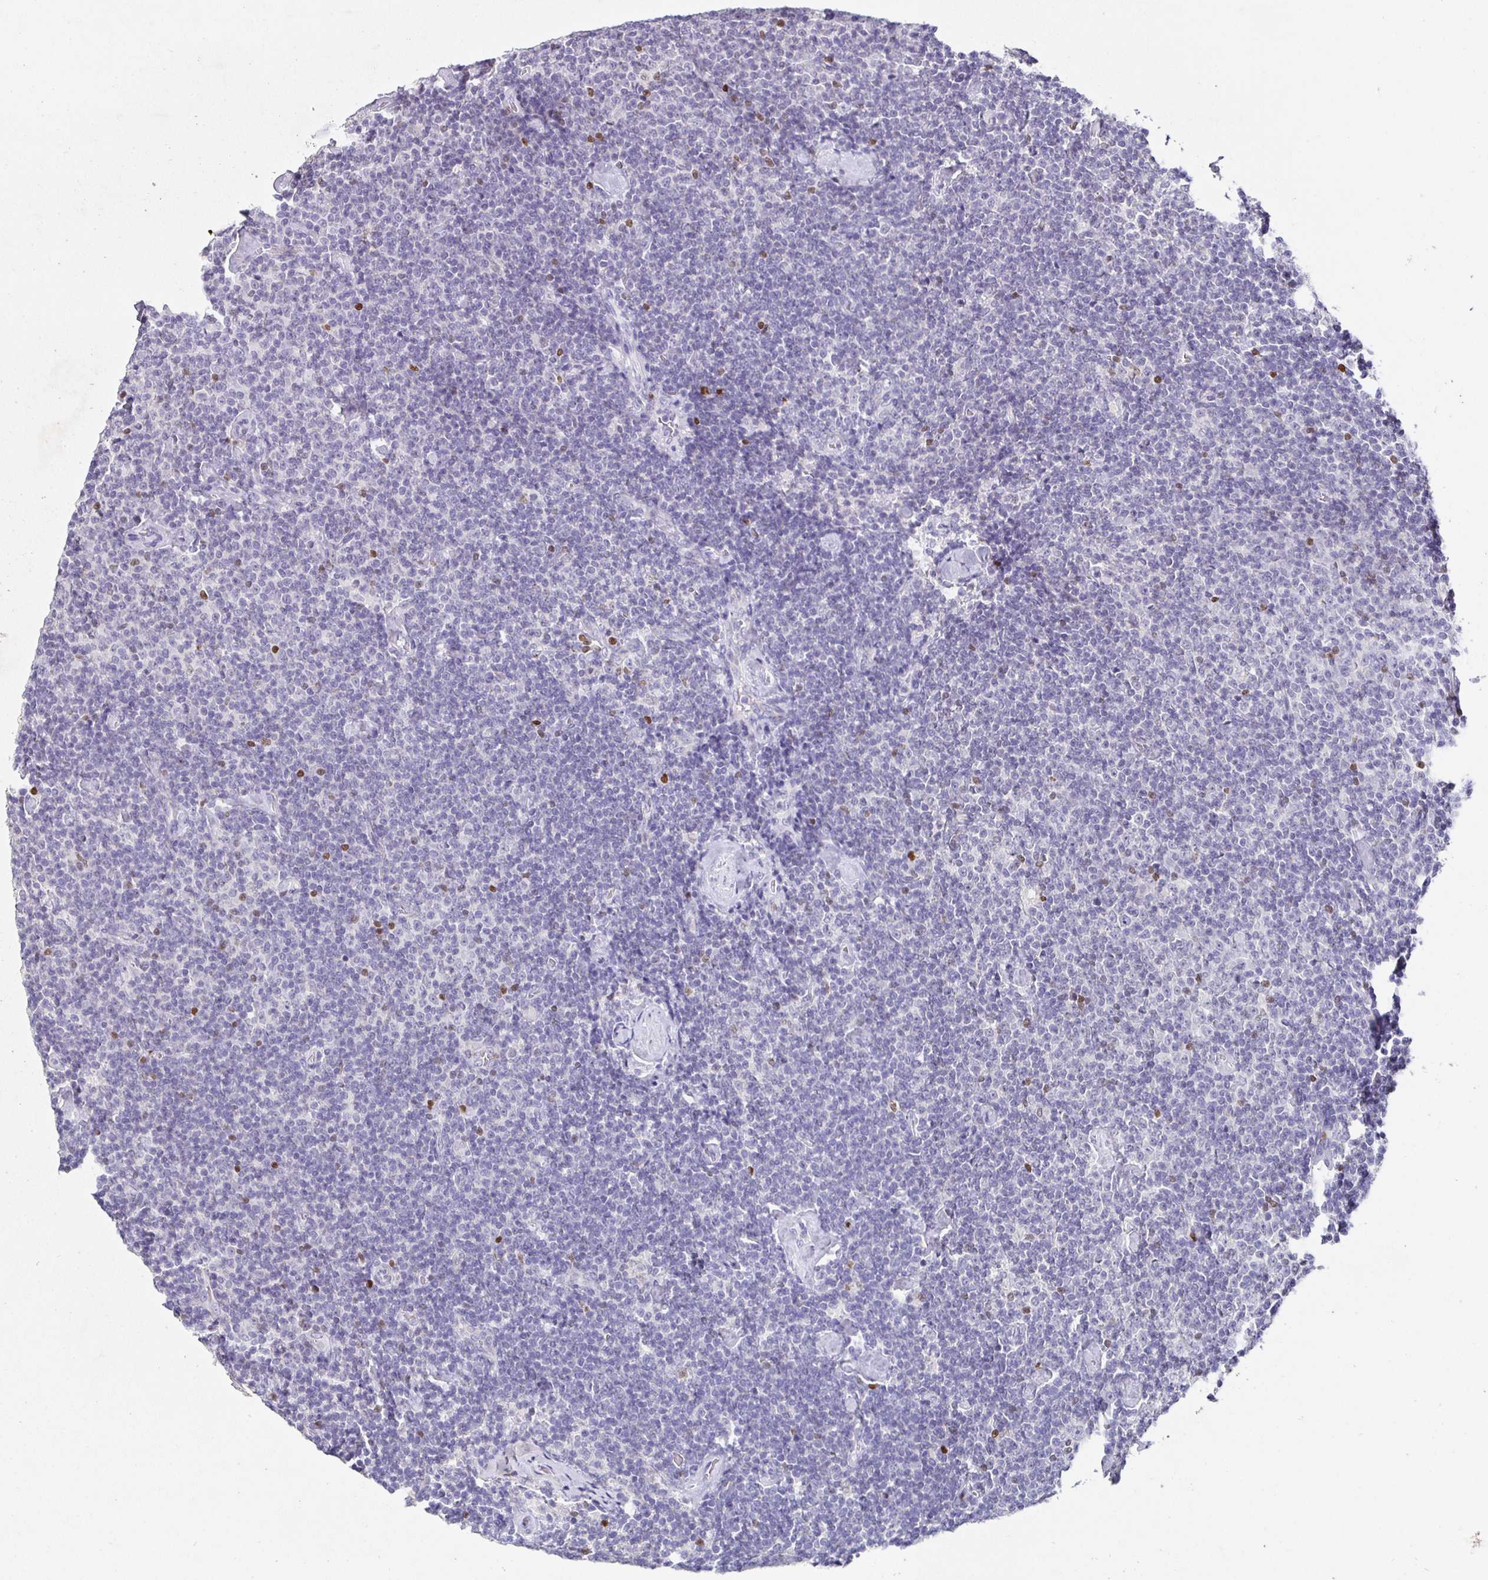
{"staining": {"intensity": "negative", "quantity": "none", "location": "none"}, "tissue": "lymphoma", "cell_type": "Tumor cells", "image_type": "cancer", "snomed": [{"axis": "morphology", "description": "Malignant lymphoma, non-Hodgkin's type, Low grade"}, {"axis": "topography", "description": "Lymph node"}], "caption": "Lymphoma stained for a protein using immunohistochemistry (IHC) displays no staining tumor cells.", "gene": "SATB1", "patient": {"sex": "male", "age": 81}}